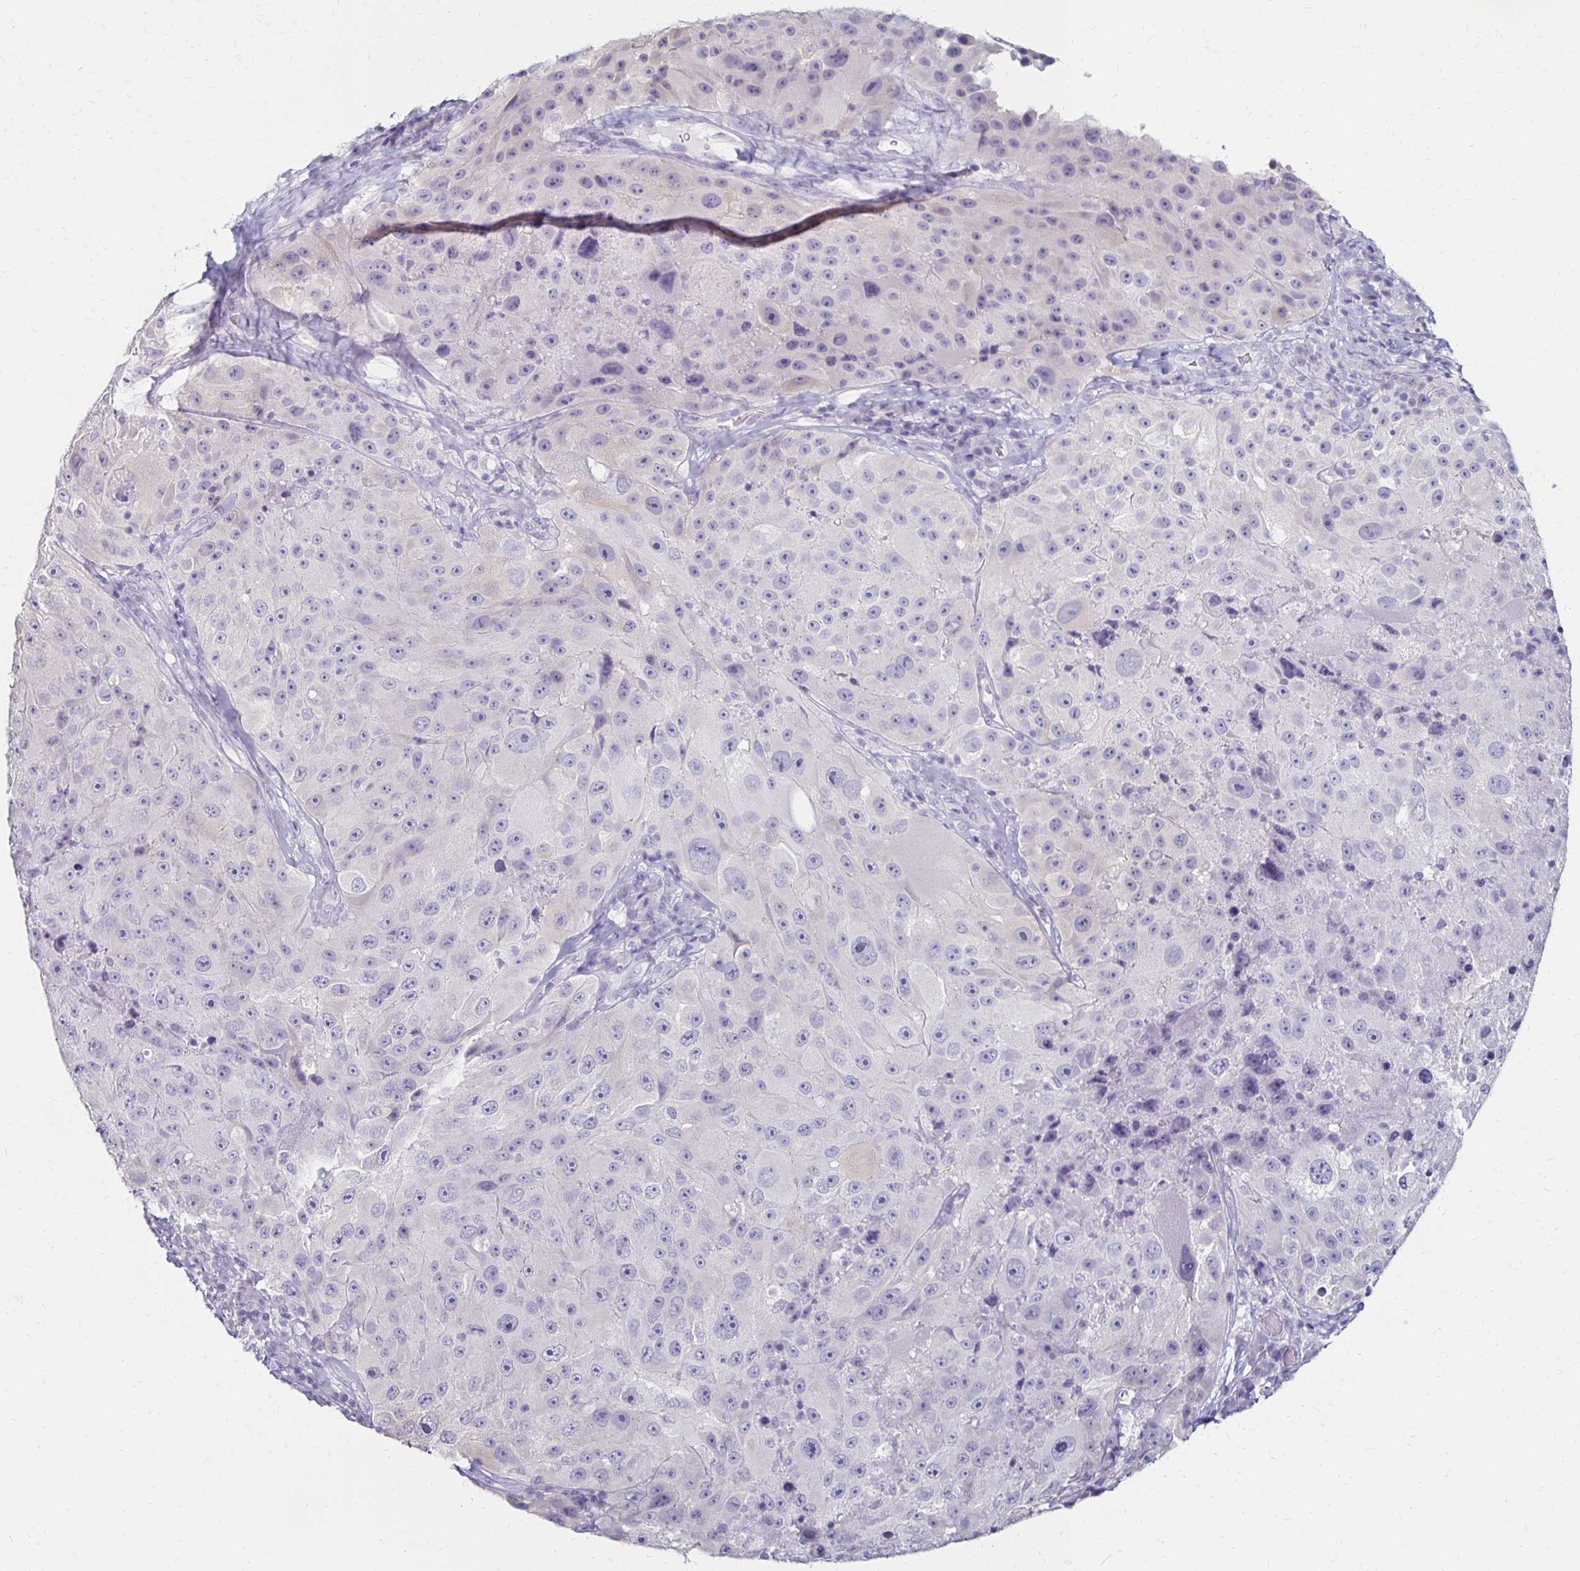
{"staining": {"intensity": "negative", "quantity": "none", "location": "none"}, "tissue": "melanoma", "cell_type": "Tumor cells", "image_type": "cancer", "snomed": [{"axis": "morphology", "description": "Malignant melanoma, Metastatic site"}, {"axis": "topography", "description": "Lymph node"}], "caption": "A high-resolution micrograph shows immunohistochemistry (IHC) staining of malignant melanoma (metastatic site), which reveals no significant positivity in tumor cells.", "gene": "TOMM34", "patient": {"sex": "male", "age": 62}}